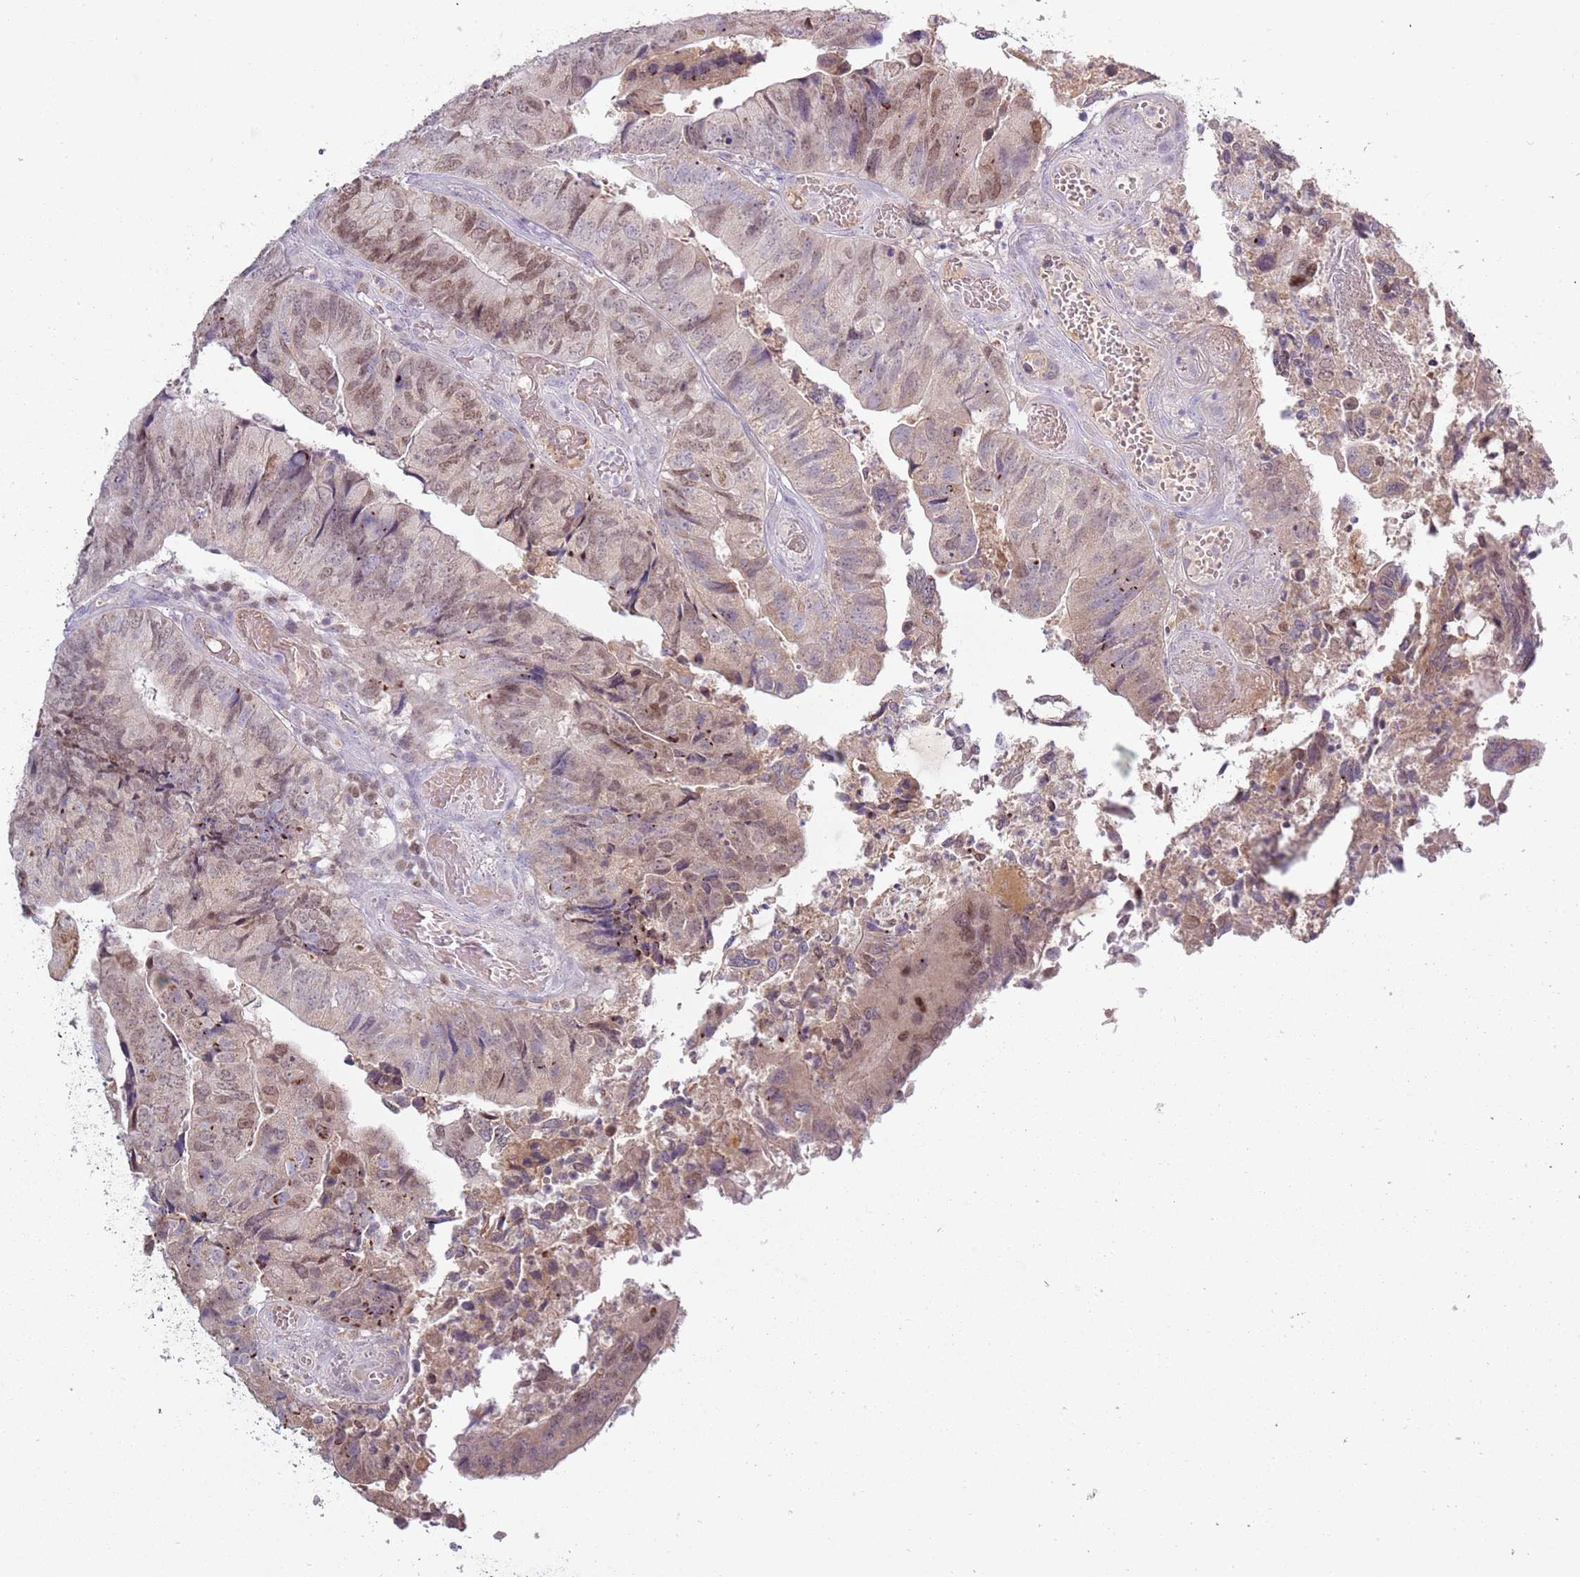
{"staining": {"intensity": "moderate", "quantity": "25%-75%", "location": "nuclear"}, "tissue": "colorectal cancer", "cell_type": "Tumor cells", "image_type": "cancer", "snomed": [{"axis": "morphology", "description": "Adenocarcinoma, NOS"}, {"axis": "topography", "description": "Colon"}], "caption": "Human adenocarcinoma (colorectal) stained with a brown dye shows moderate nuclear positive staining in about 25%-75% of tumor cells.", "gene": "SYS1", "patient": {"sex": "female", "age": 67}}